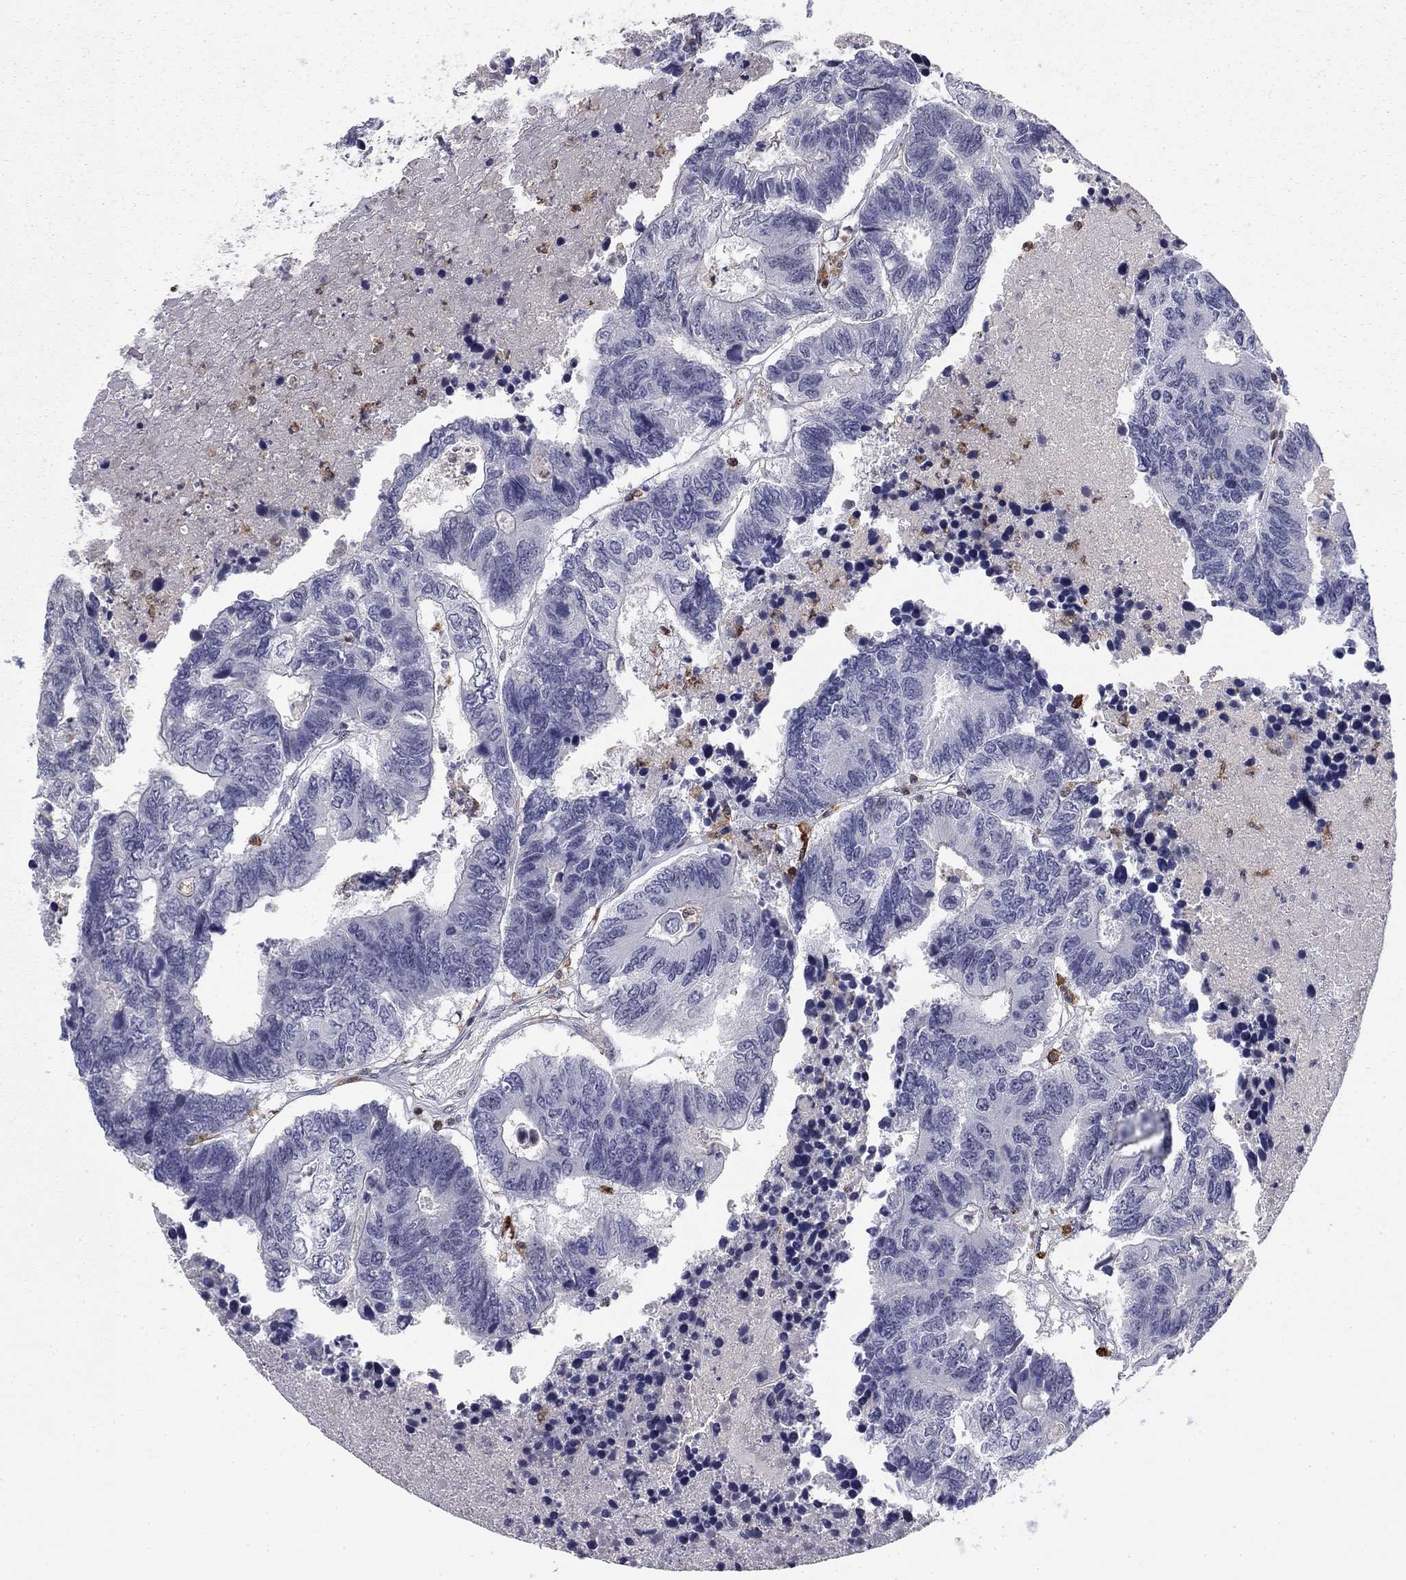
{"staining": {"intensity": "negative", "quantity": "none", "location": "none"}, "tissue": "colorectal cancer", "cell_type": "Tumor cells", "image_type": "cancer", "snomed": [{"axis": "morphology", "description": "Adenocarcinoma, NOS"}, {"axis": "topography", "description": "Colon"}], "caption": "This is an immunohistochemistry (IHC) photomicrograph of human colorectal cancer. There is no staining in tumor cells.", "gene": "PLCB2", "patient": {"sex": "female", "age": 48}}